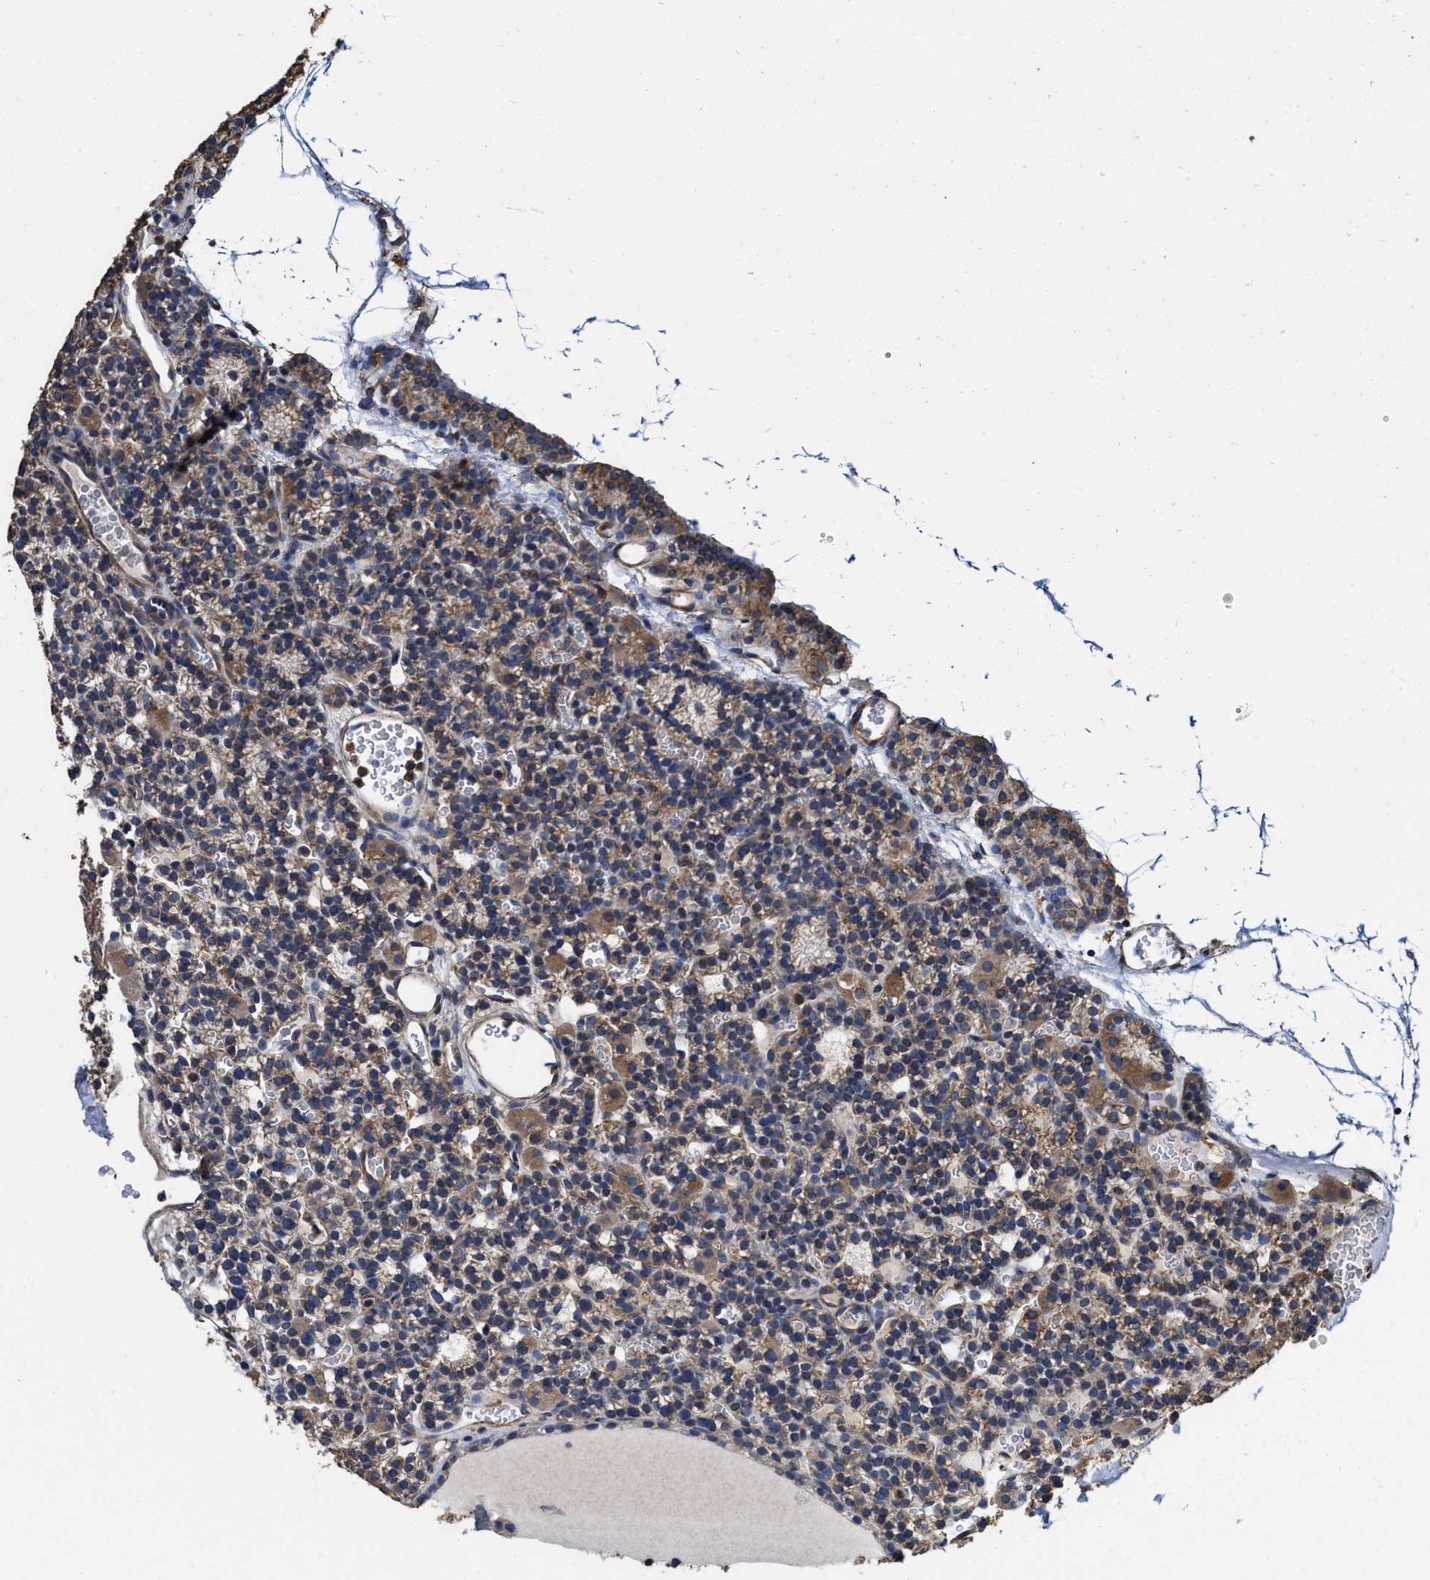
{"staining": {"intensity": "moderate", "quantity": ">75%", "location": "cytoplasmic/membranous"}, "tissue": "parathyroid gland", "cell_type": "Glandular cells", "image_type": "normal", "snomed": [{"axis": "morphology", "description": "Normal tissue, NOS"}, {"axis": "morphology", "description": "Adenoma, NOS"}, {"axis": "topography", "description": "Parathyroid gland"}], "caption": "Approximately >75% of glandular cells in benign parathyroid gland exhibit moderate cytoplasmic/membranous protein staining as visualized by brown immunohistochemical staining.", "gene": "SFXN4", "patient": {"sex": "female", "age": 58}}